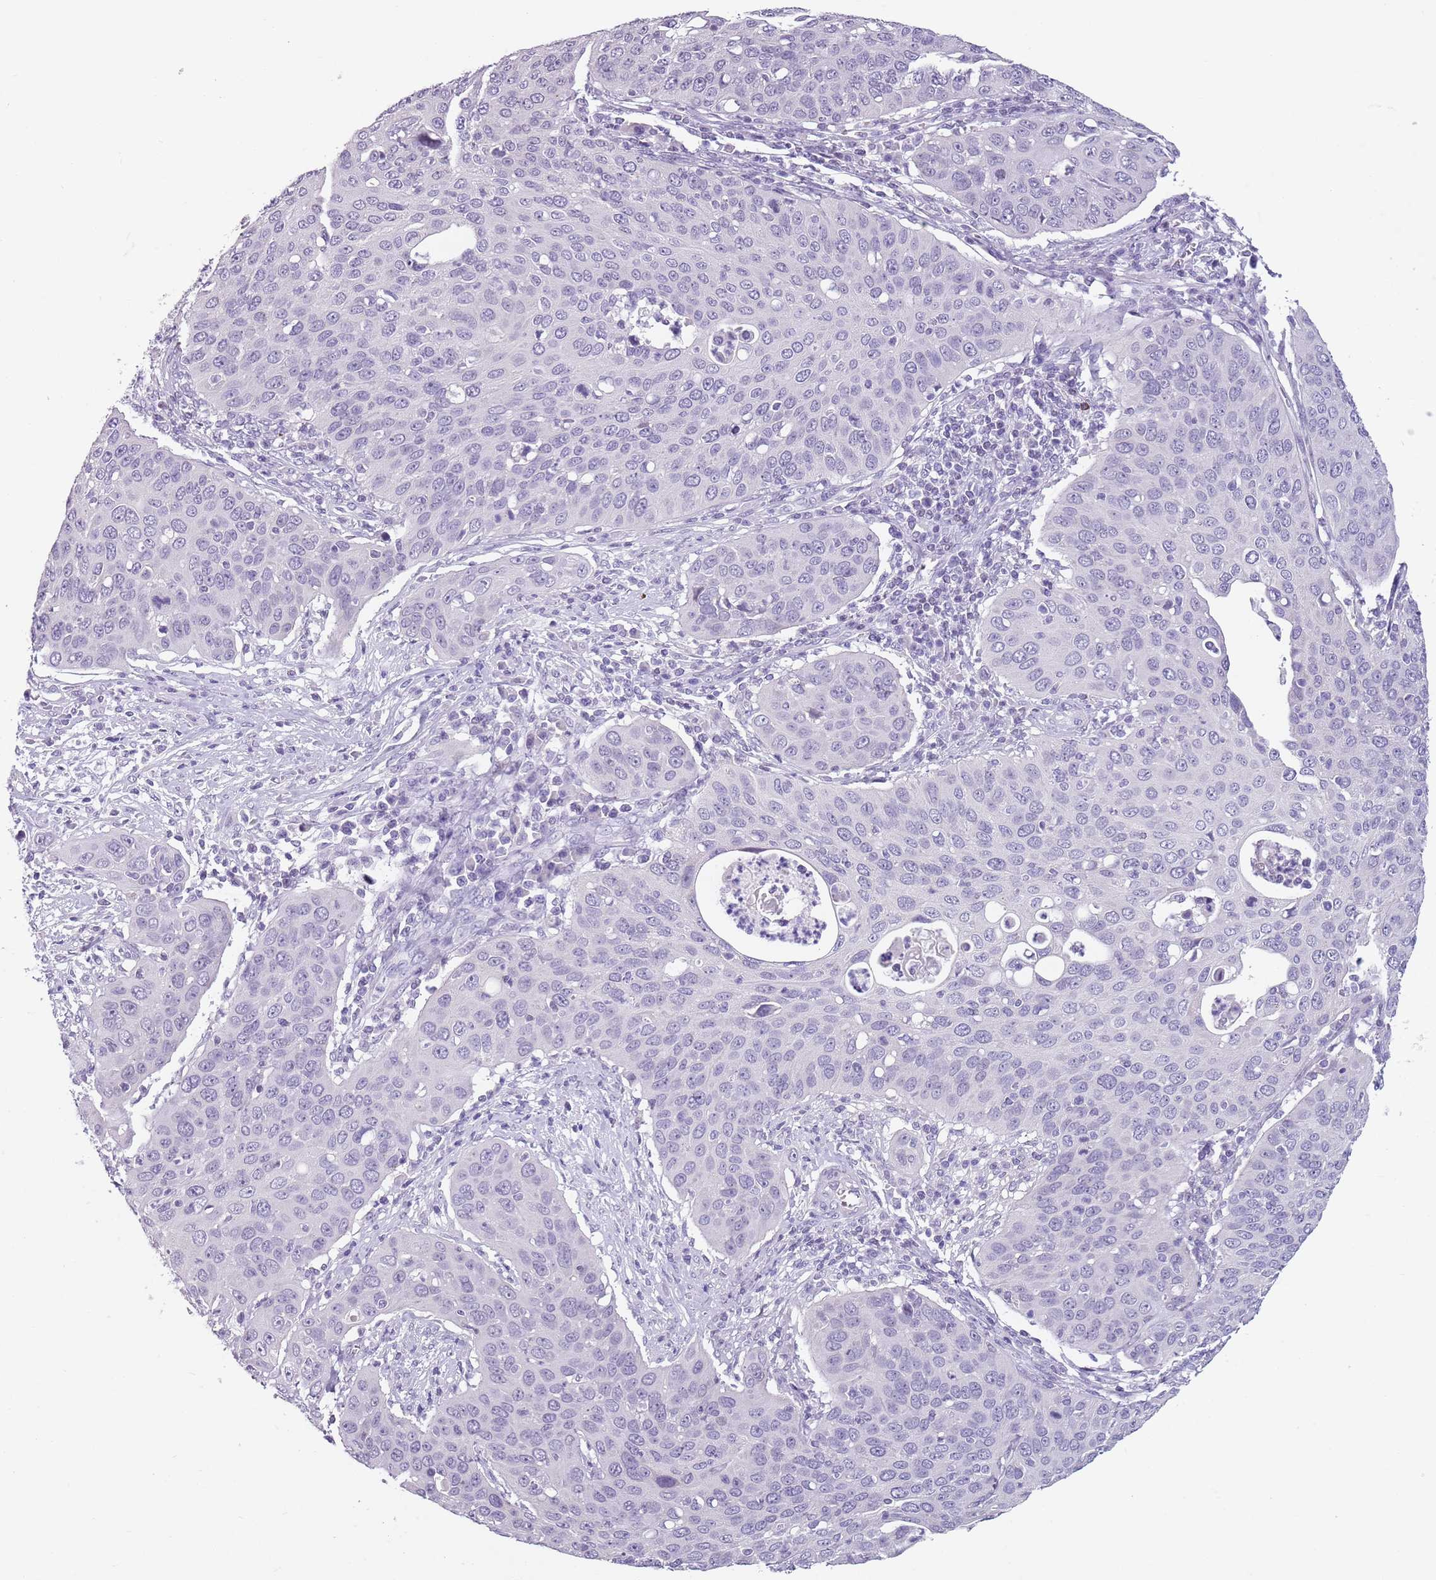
{"staining": {"intensity": "negative", "quantity": "none", "location": "none"}, "tissue": "cervical cancer", "cell_type": "Tumor cells", "image_type": "cancer", "snomed": [{"axis": "morphology", "description": "Squamous cell carcinoma, NOS"}, {"axis": "topography", "description": "Cervix"}], "caption": "This is an IHC photomicrograph of human squamous cell carcinoma (cervical). There is no positivity in tumor cells.", "gene": "SPESP1", "patient": {"sex": "female", "age": 36}}